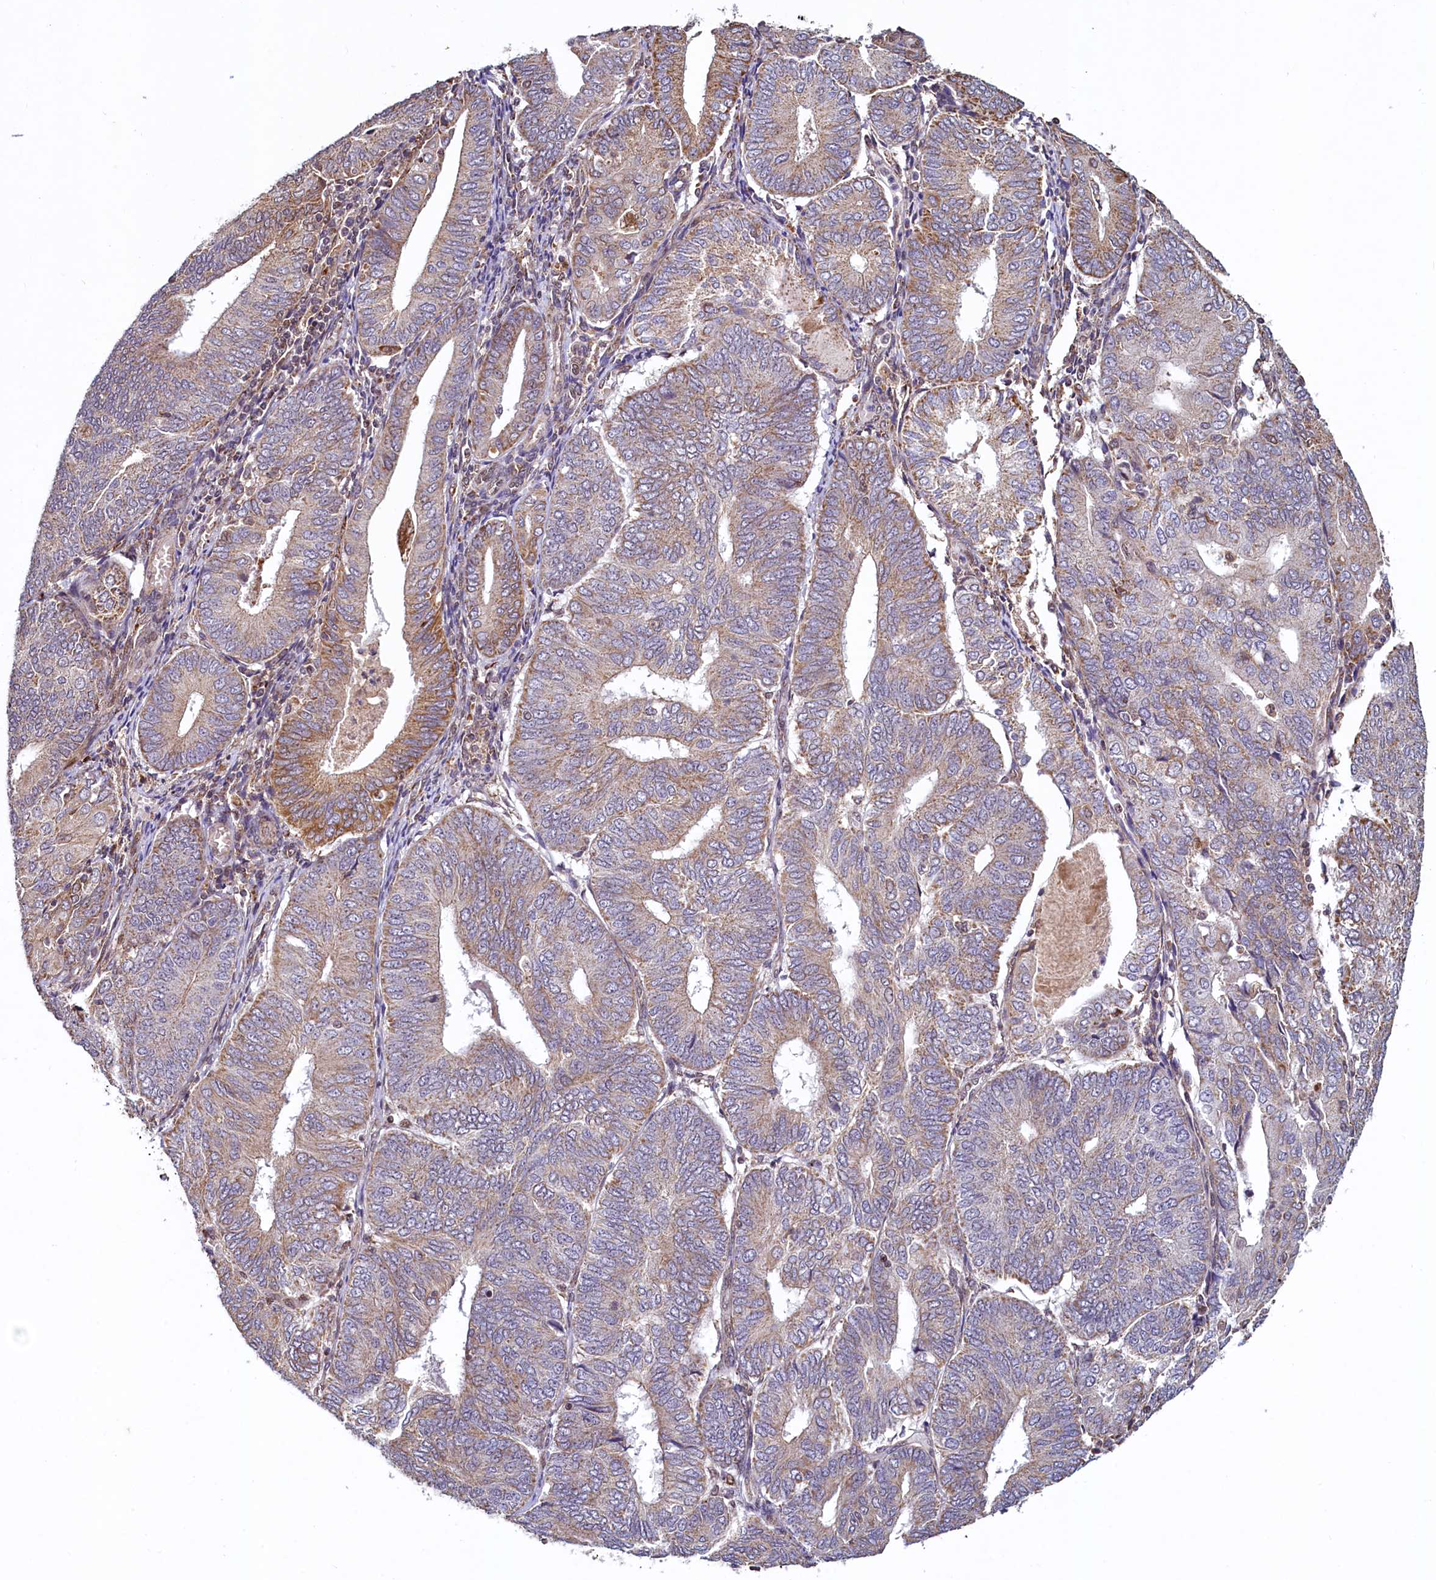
{"staining": {"intensity": "moderate", "quantity": "25%-75%", "location": "cytoplasmic/membranous"}, "tissue": "endometrial cancer", "cell_type": "Tumor cells", "image_type": "cancer", "snomed": [{"axis": "morphology", "description": "Adenocarcinoma, NOS"}, {"axis": "topography", "description": "Endometrium"}], "caption": "A high-resolution image shows immunohistochemistry (IHC) staining of adenocarcinoma (endometrial), which exhibits moderate cytoplasmic/membranous positivity in about 25%-75% of tumor cells.", "gene": "ZNF577", "patient": {"sex": "female", "age": 81}}